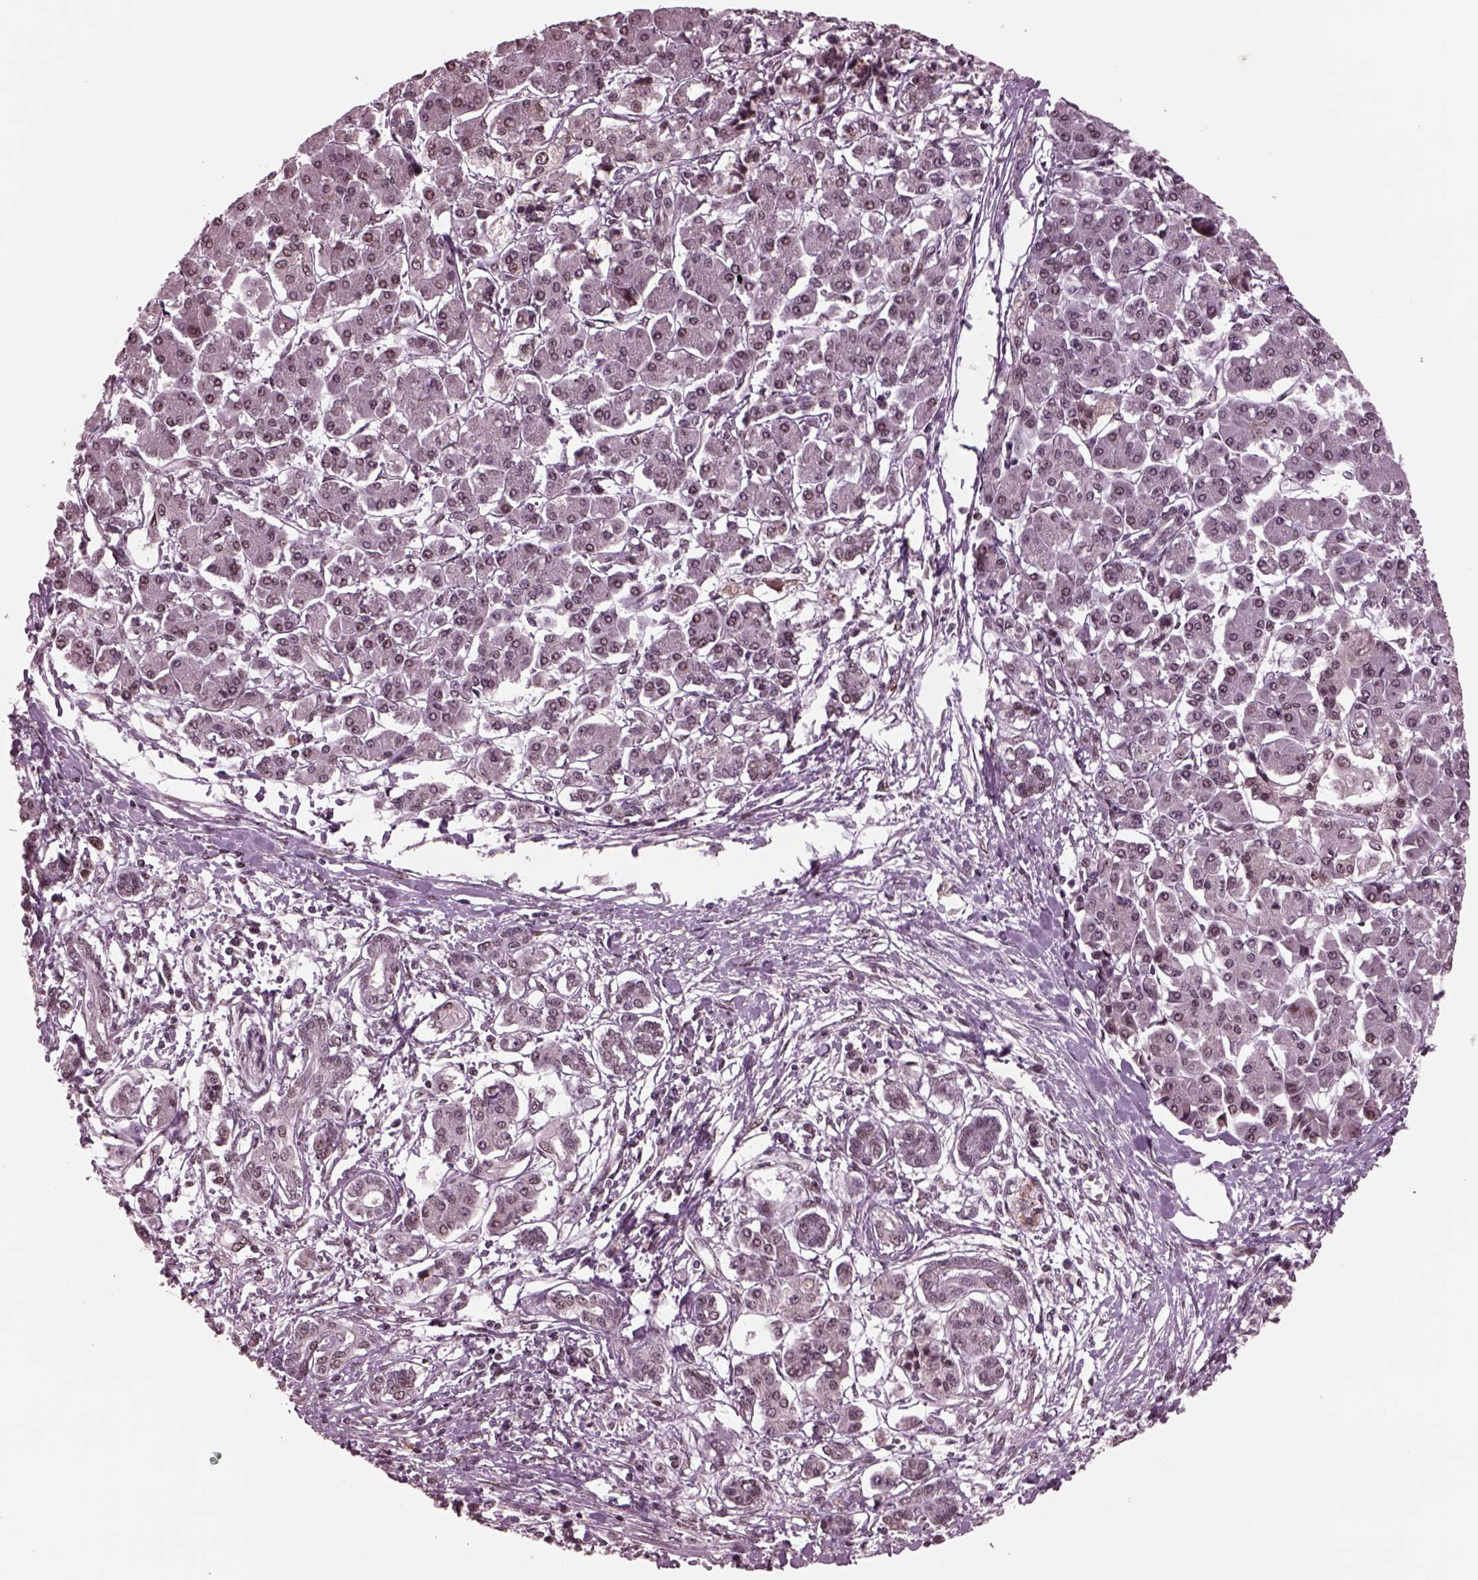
{"staining": {"intensity": "weak", "quantity": "<25%", "location": "nuclear"}, "tissue": "pancreatic cancer", "cell_type": "Tumor cells", "image_type": "cancer", "snomed": [{"axis": "morphology", "description": "Adenocarcinoma, NOS"}, {"axis": "topography", "description": "Pancreas"}], "caption": "An immunohistochemistry (IHC) histopathology image of pancreatic cancer (adenocarcinoma) is shown. There is no staining in tumor cells of pancreatic cancer (adenocarcinoma).", "gene": "NAP1L5", "patient": {"sex": "female", "age": 68}}